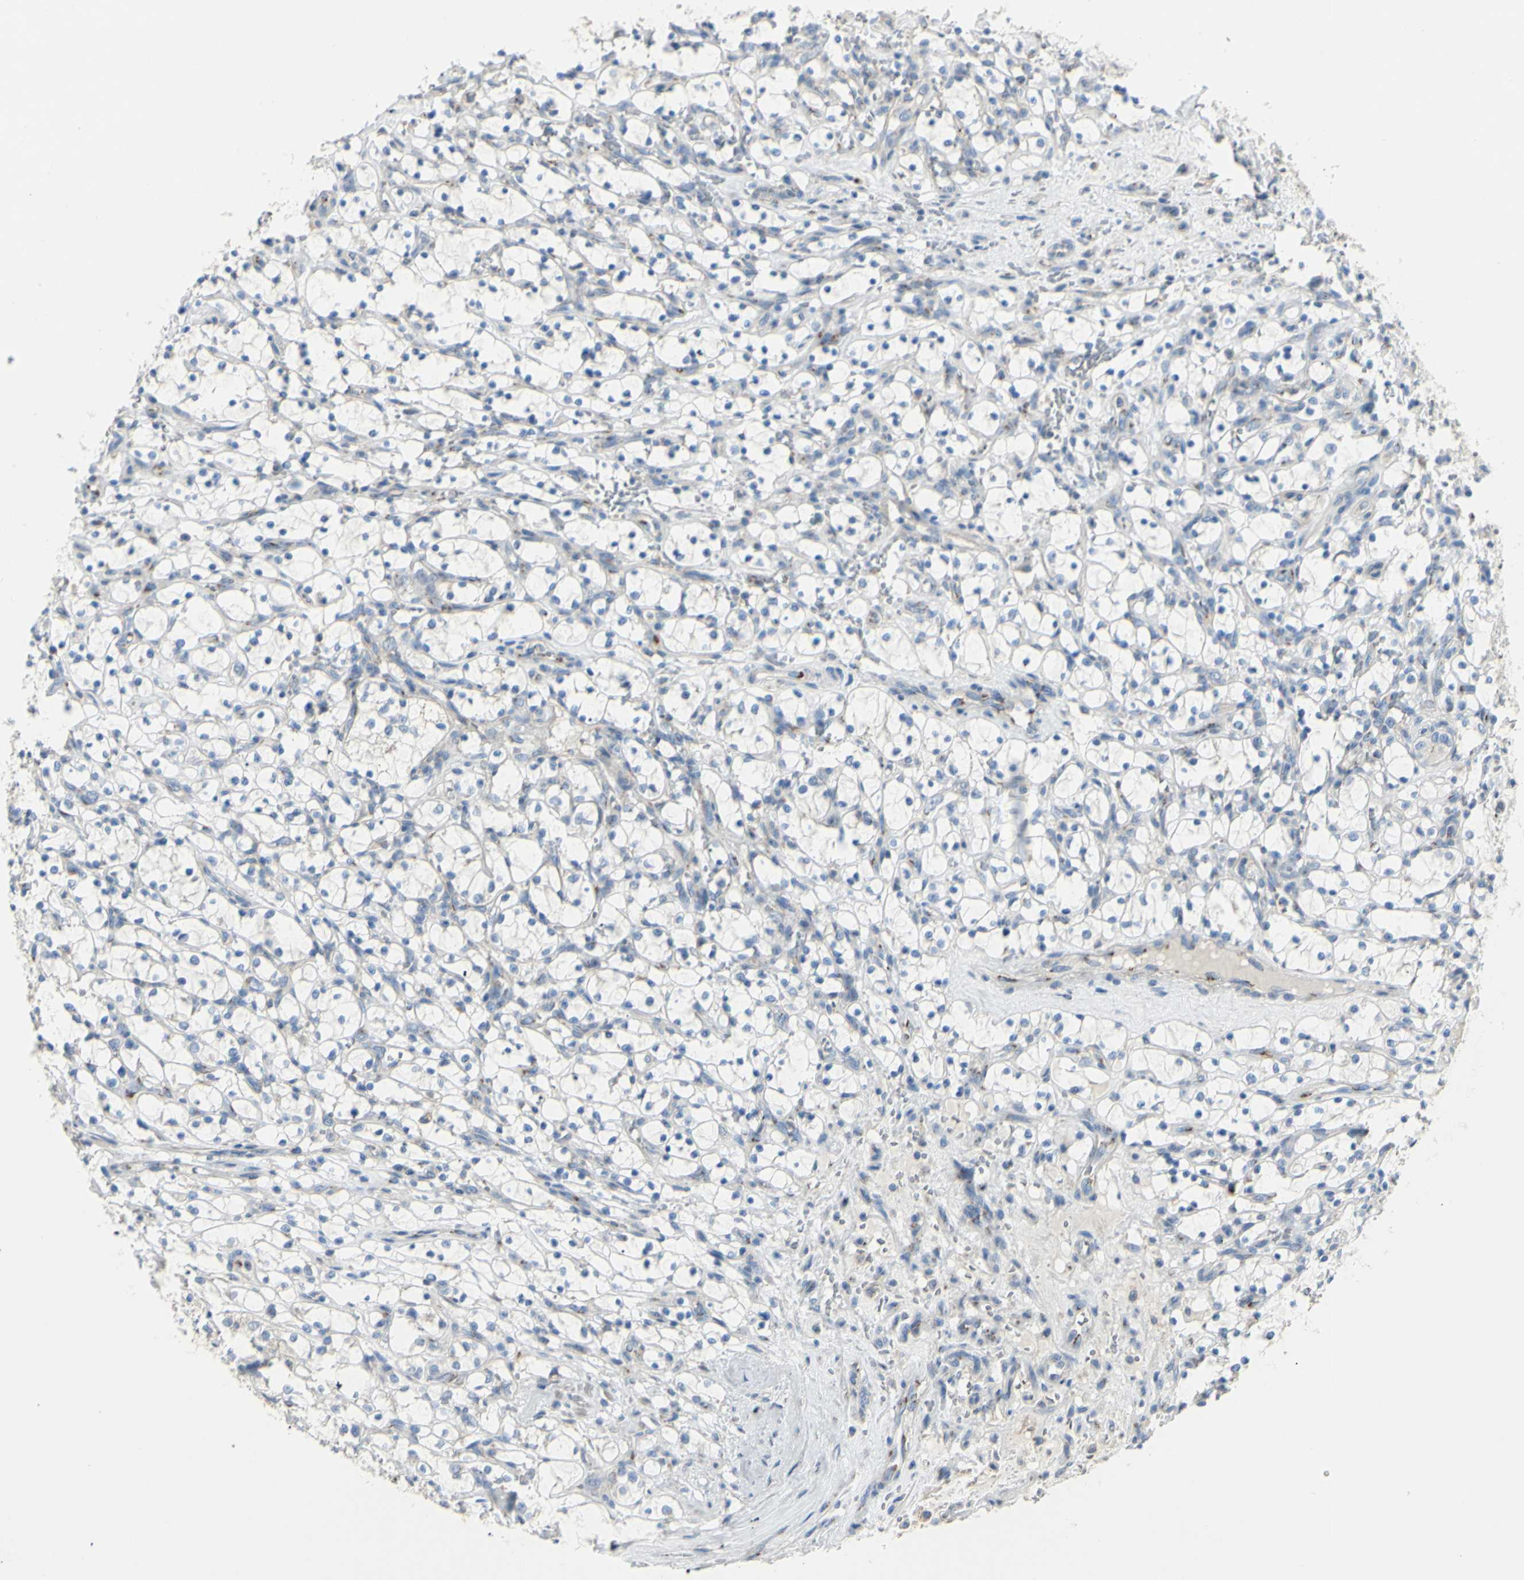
{"staining": {"intensity": "negative", "quantity": "none", "location": "none"}, "tissue": "renal cancer", "cell_type": "Tumor cells", "image_type": "cancer", "snomed": [{"axis": "morphology", "description": "Adenocarcinoma, NOS"}, {"axis": "topography", "description": "Kidney"}], "caption": "This is an immunohistochemistry (IHC) photomicrograph of human adenocarcinoma (renal). There is no expression in tumor cells.", "gene": "B4GALT3", "patient": {"sex": "female", "age": 69}}